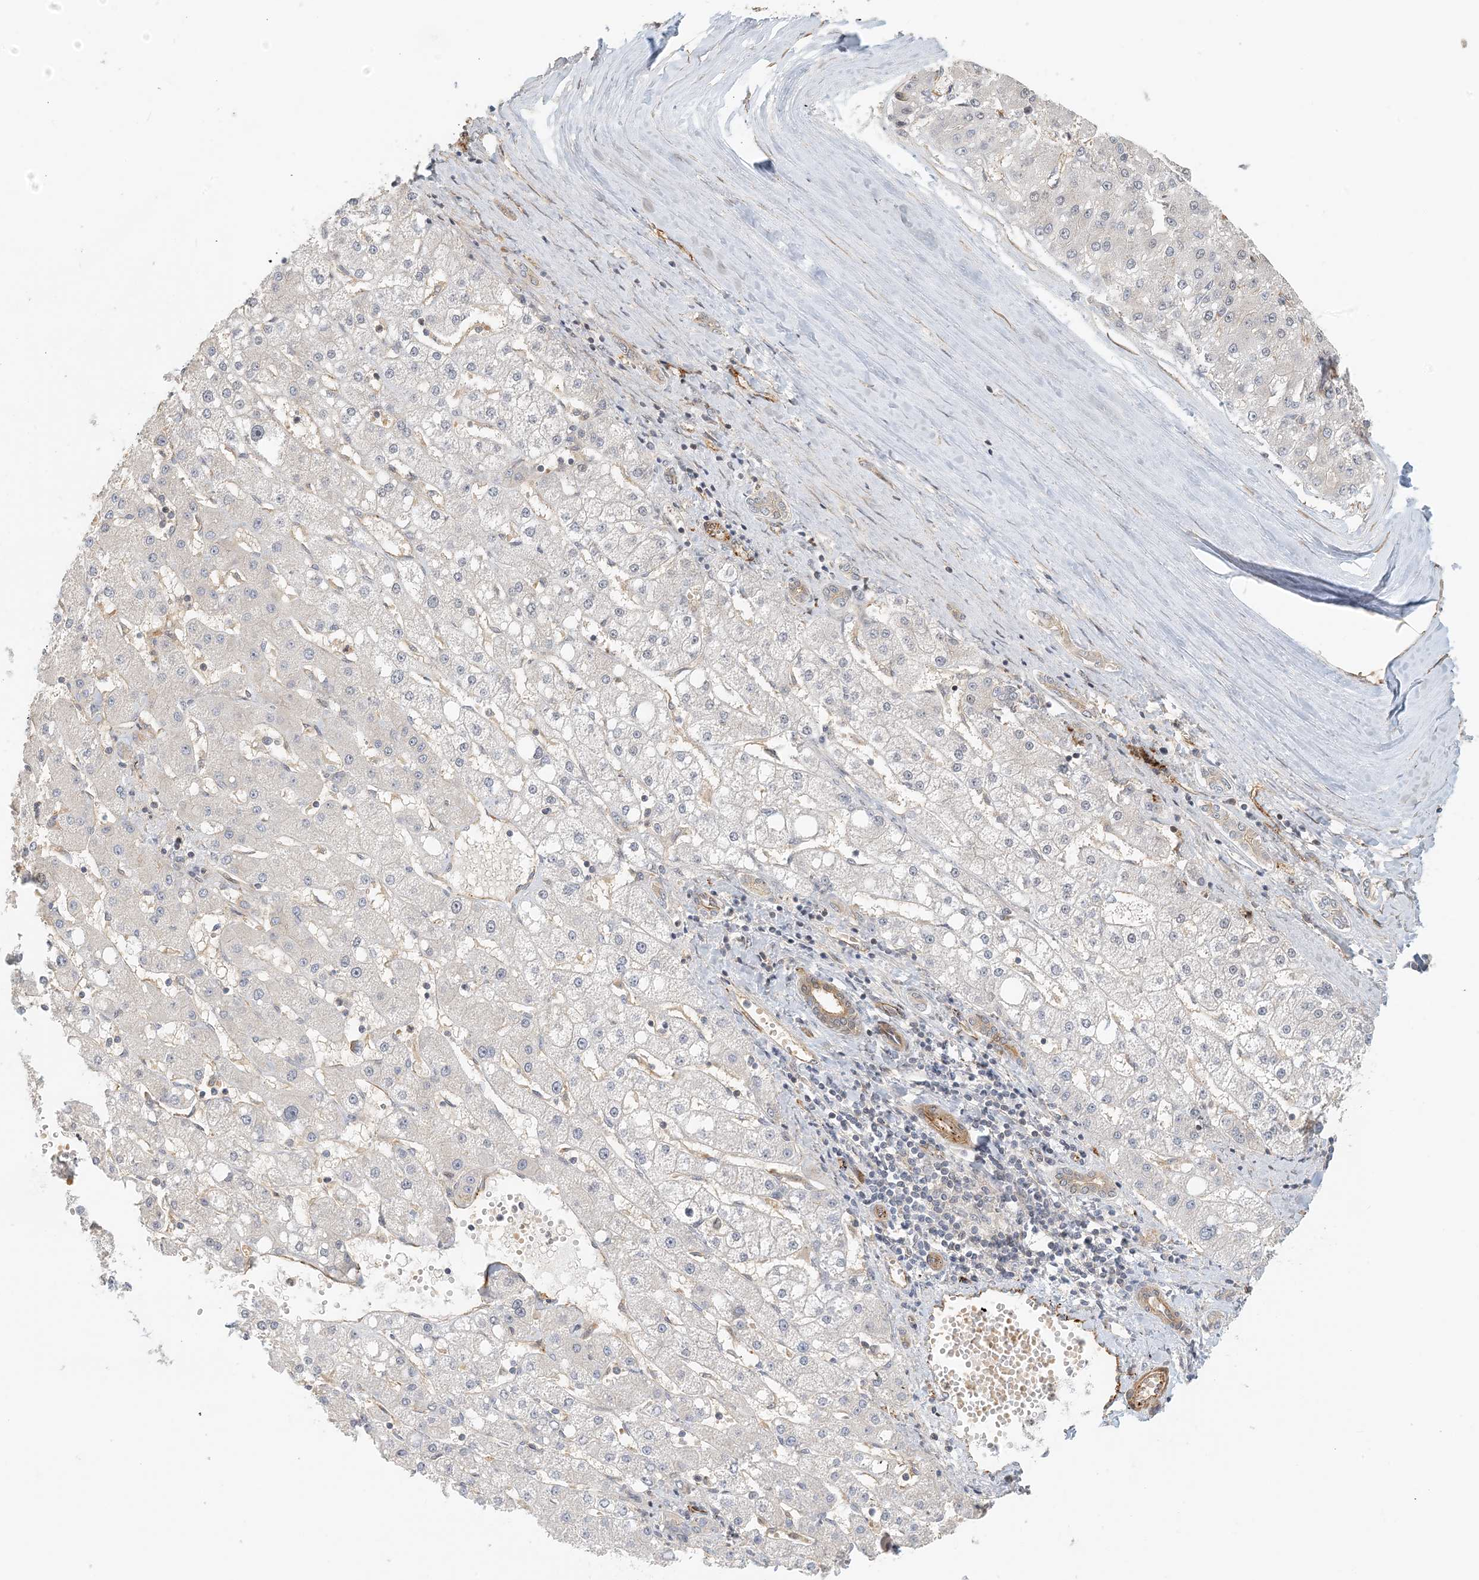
{"staining": {"intensity": "negative", "quantity": "none", "location": "none"}, "tissue": "liver cancer", "cell_type": "Tumor cells", "image_type": "cancer", "snomed": [{"axis": "morphology", "description": "Carcinoma, Hepatocellular, NOS"}, {"axis": "topography", "description": "Liver"}], "caption": "Immunohistochemical staining of human hepatocellular carcinoma (liver) exhibits no significant expression in tumor cells. (DAB IHC, high magnification).", "gene": "MAPKBP1", "patient": {"sex": "male", "age": 67}}